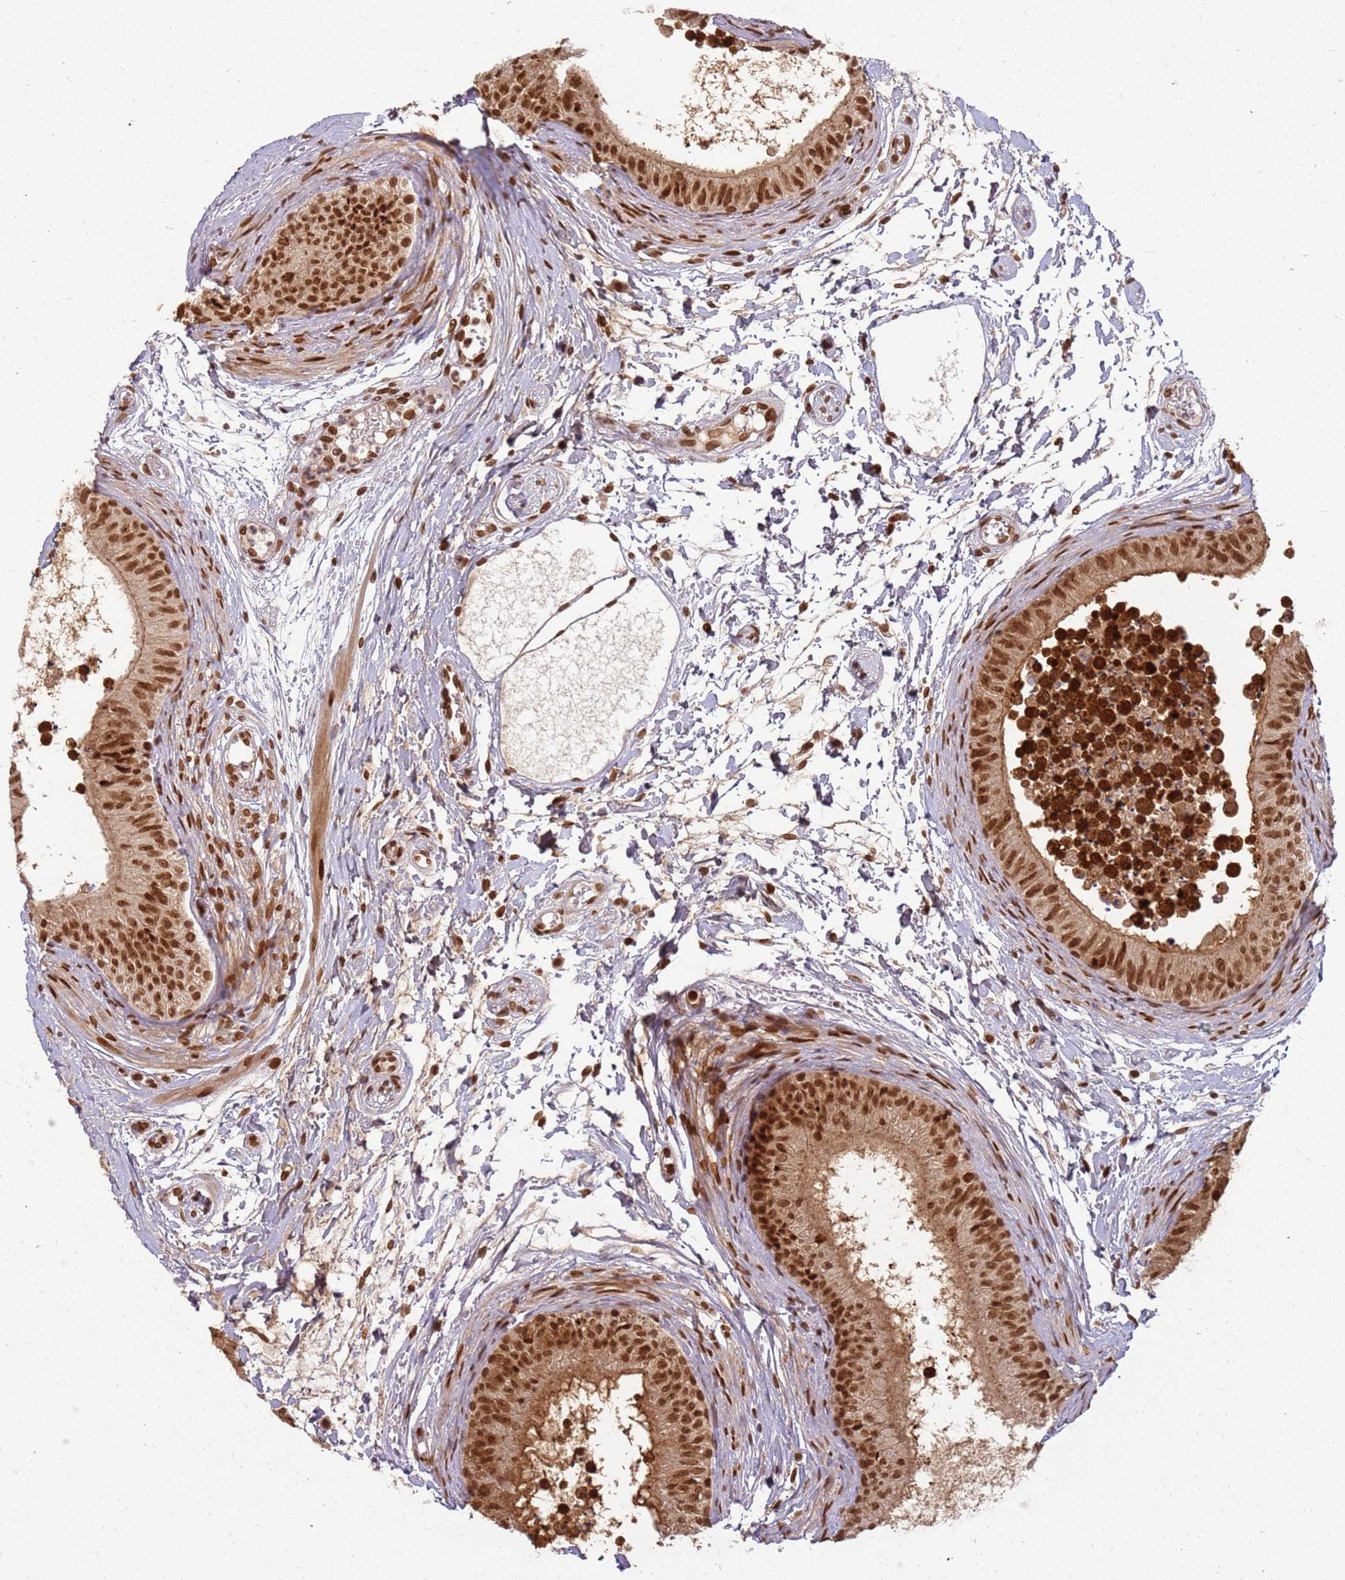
{"staining": {"intensity": "strong", "quantity": ">75%", "location": "nuclear"}, "tissue": "epididymis", "cell_type": "Glandular cells", "image_type": "normal", "snomed": [{"axis": "morphology", "description": "Normal tissue, NOS"}, {"axis": "topography", "description": "Epididymis"}], "caption": "Epididymis stained with DAB immunohistochemistry shows high levels of strong nuclear positivity in about >75% of glandular cells. (brown staining indicates protein expression, while blue staining denotes nuclei).", "gene": "TENT4A", "patient": {"sex": "male", "age": 15}}